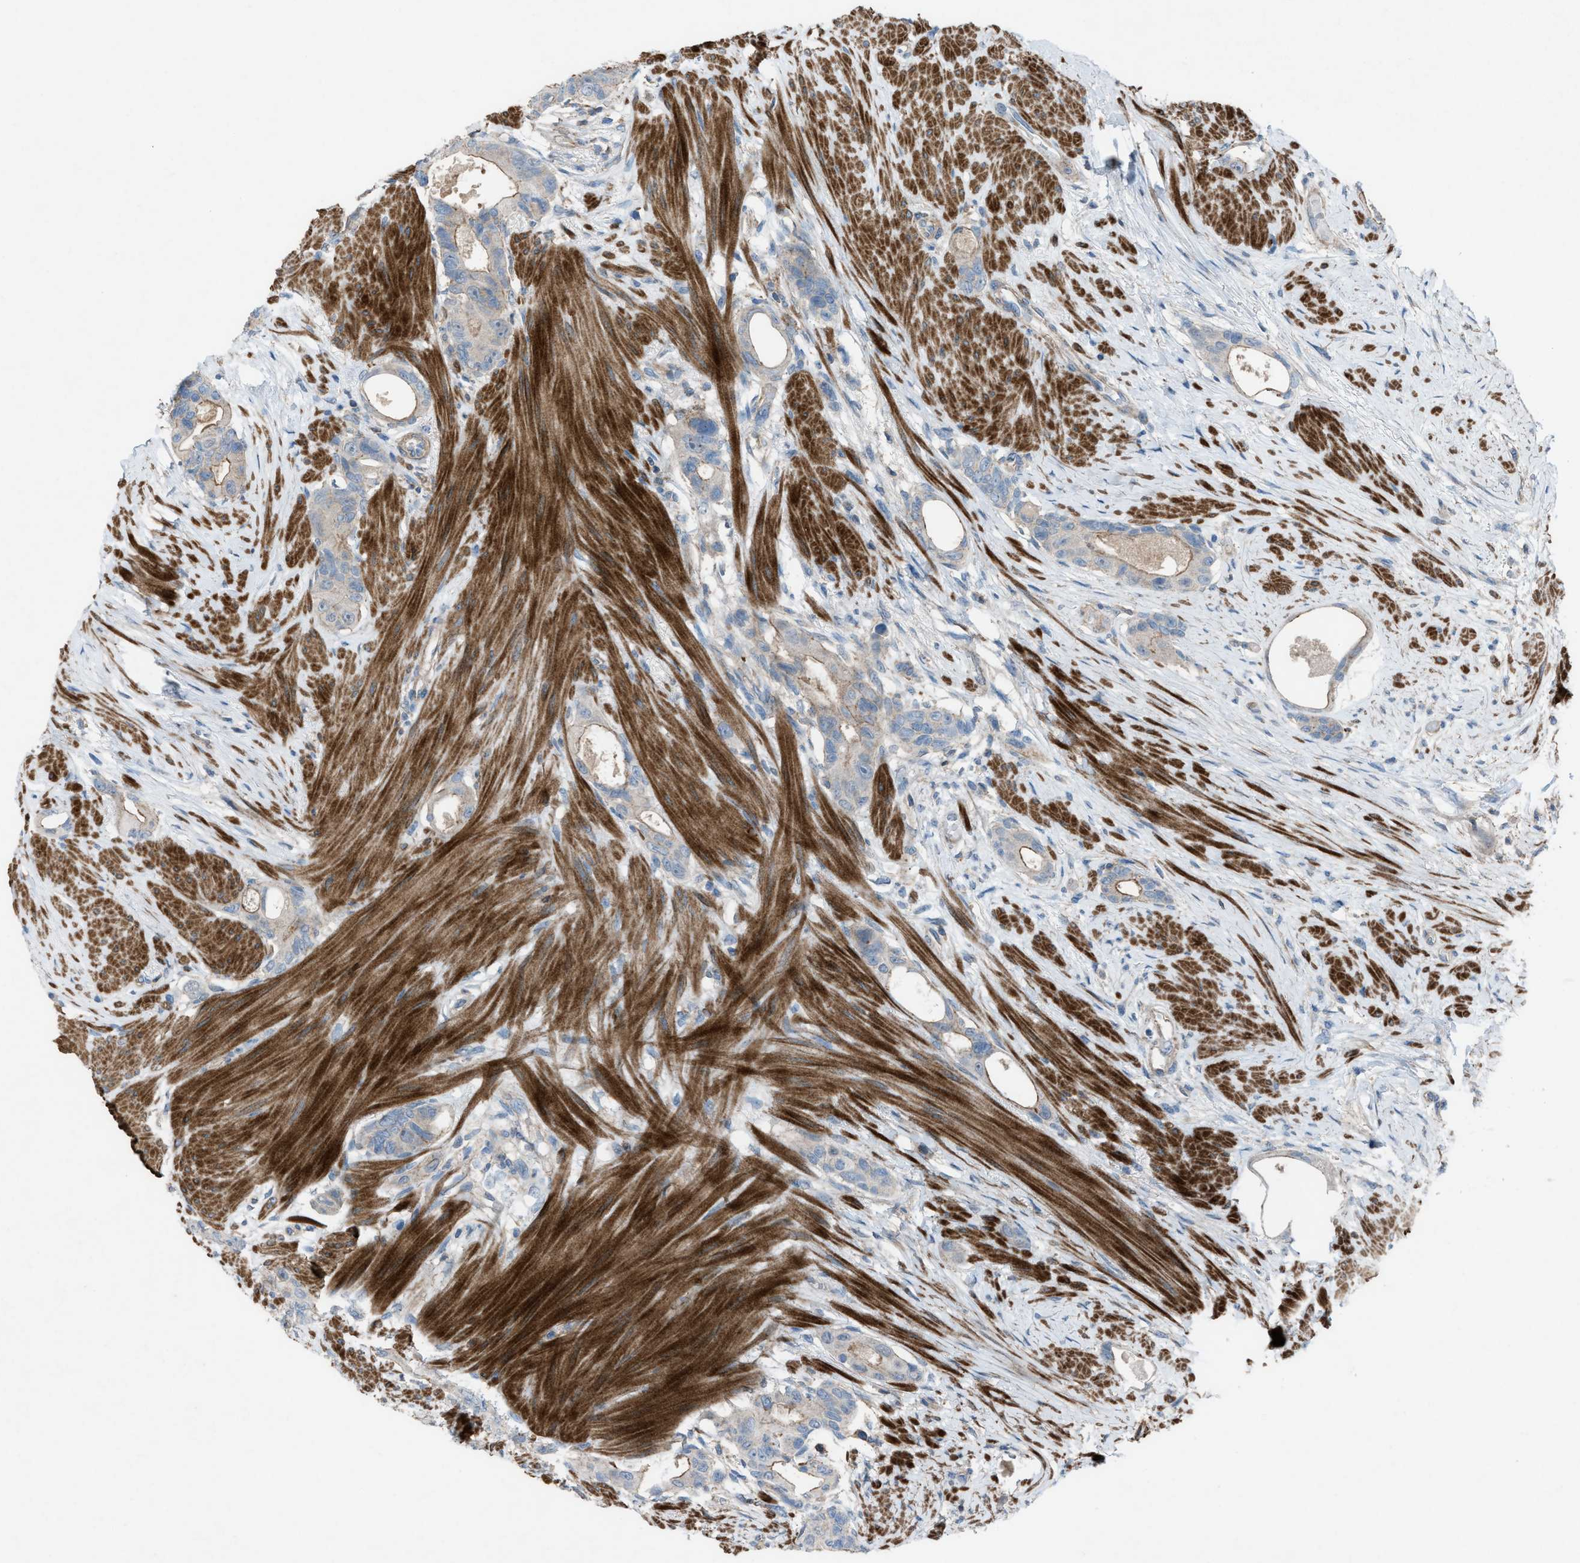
{"staining": {"intensity": "weak", "quantity": "<25%", "location": "cytoplasmic/membranous"}, "tissue": "colorectal cancer", "cell_type": "Tumor cells", "image_type": "cancer", "snomed": [{"axis": "morphology", "description": "Adenocarcinoma, NOS"}, {"axis": "topography", "description": "Rectum"}], "caption": "The image demonstrates no staining of tumor cells in colorectal adenocarcinoma.", "gene": "NCK2", "patient": {"sex": "male", "age": 51}}